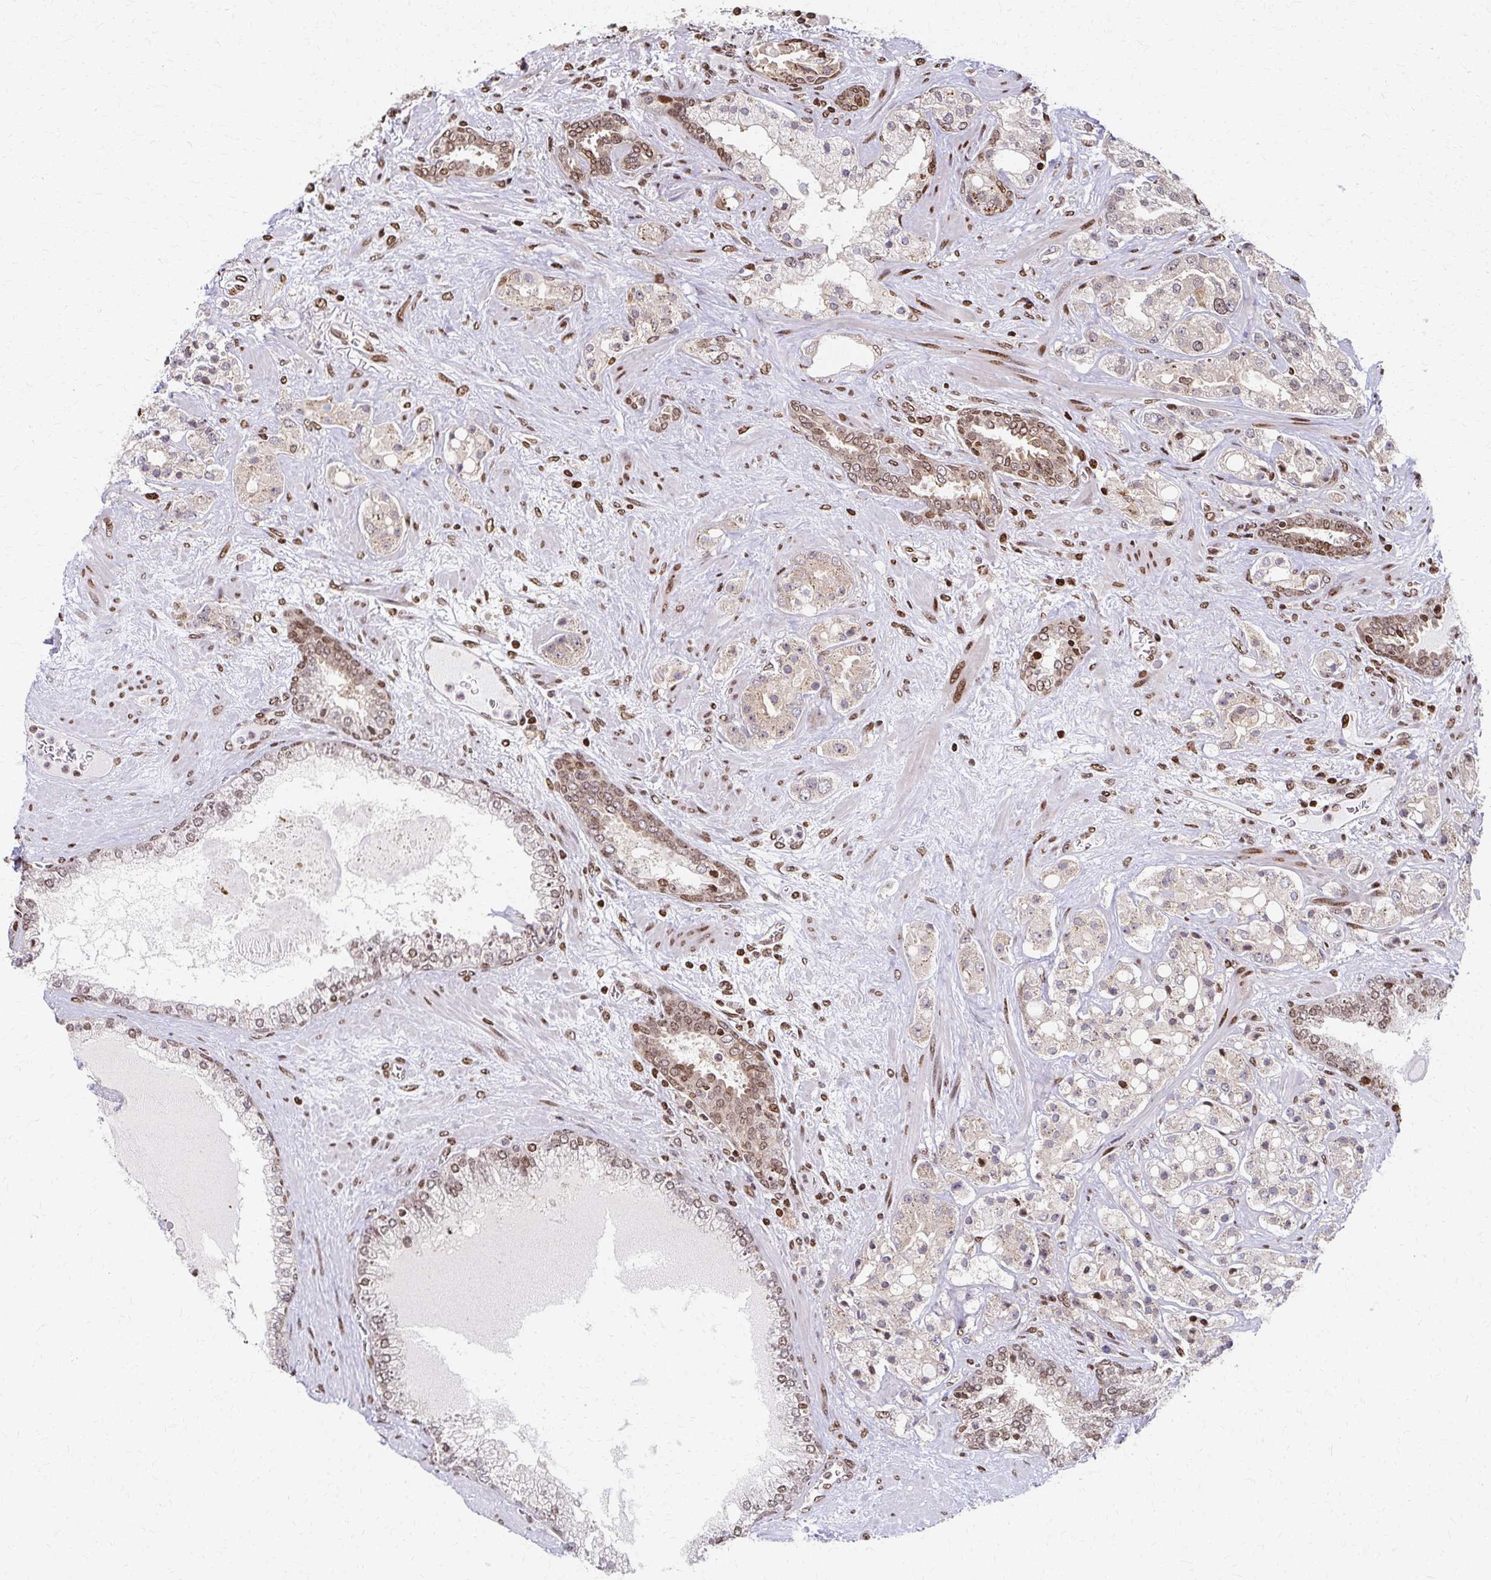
{"staining": {"intensity": "moderate", "quantity": "25%-75%", "location": "nuclear"}, "tissue": "prostate cancer", "cell_type": "Tumor cells", "image_type": "cancer", "snomed": [{"axis": "morphology", "description": "Adenocarcinoma, High grade"}, {"axis": "topography", "description": "Prostate"}], "caption": "Prostate high-grade adenocarcinoma tissue reveals moderate nuclear staining in about 25%-75% of tumor cells", "gene": "PSMD7", "patient": {"sex": "male", "age": 67}}